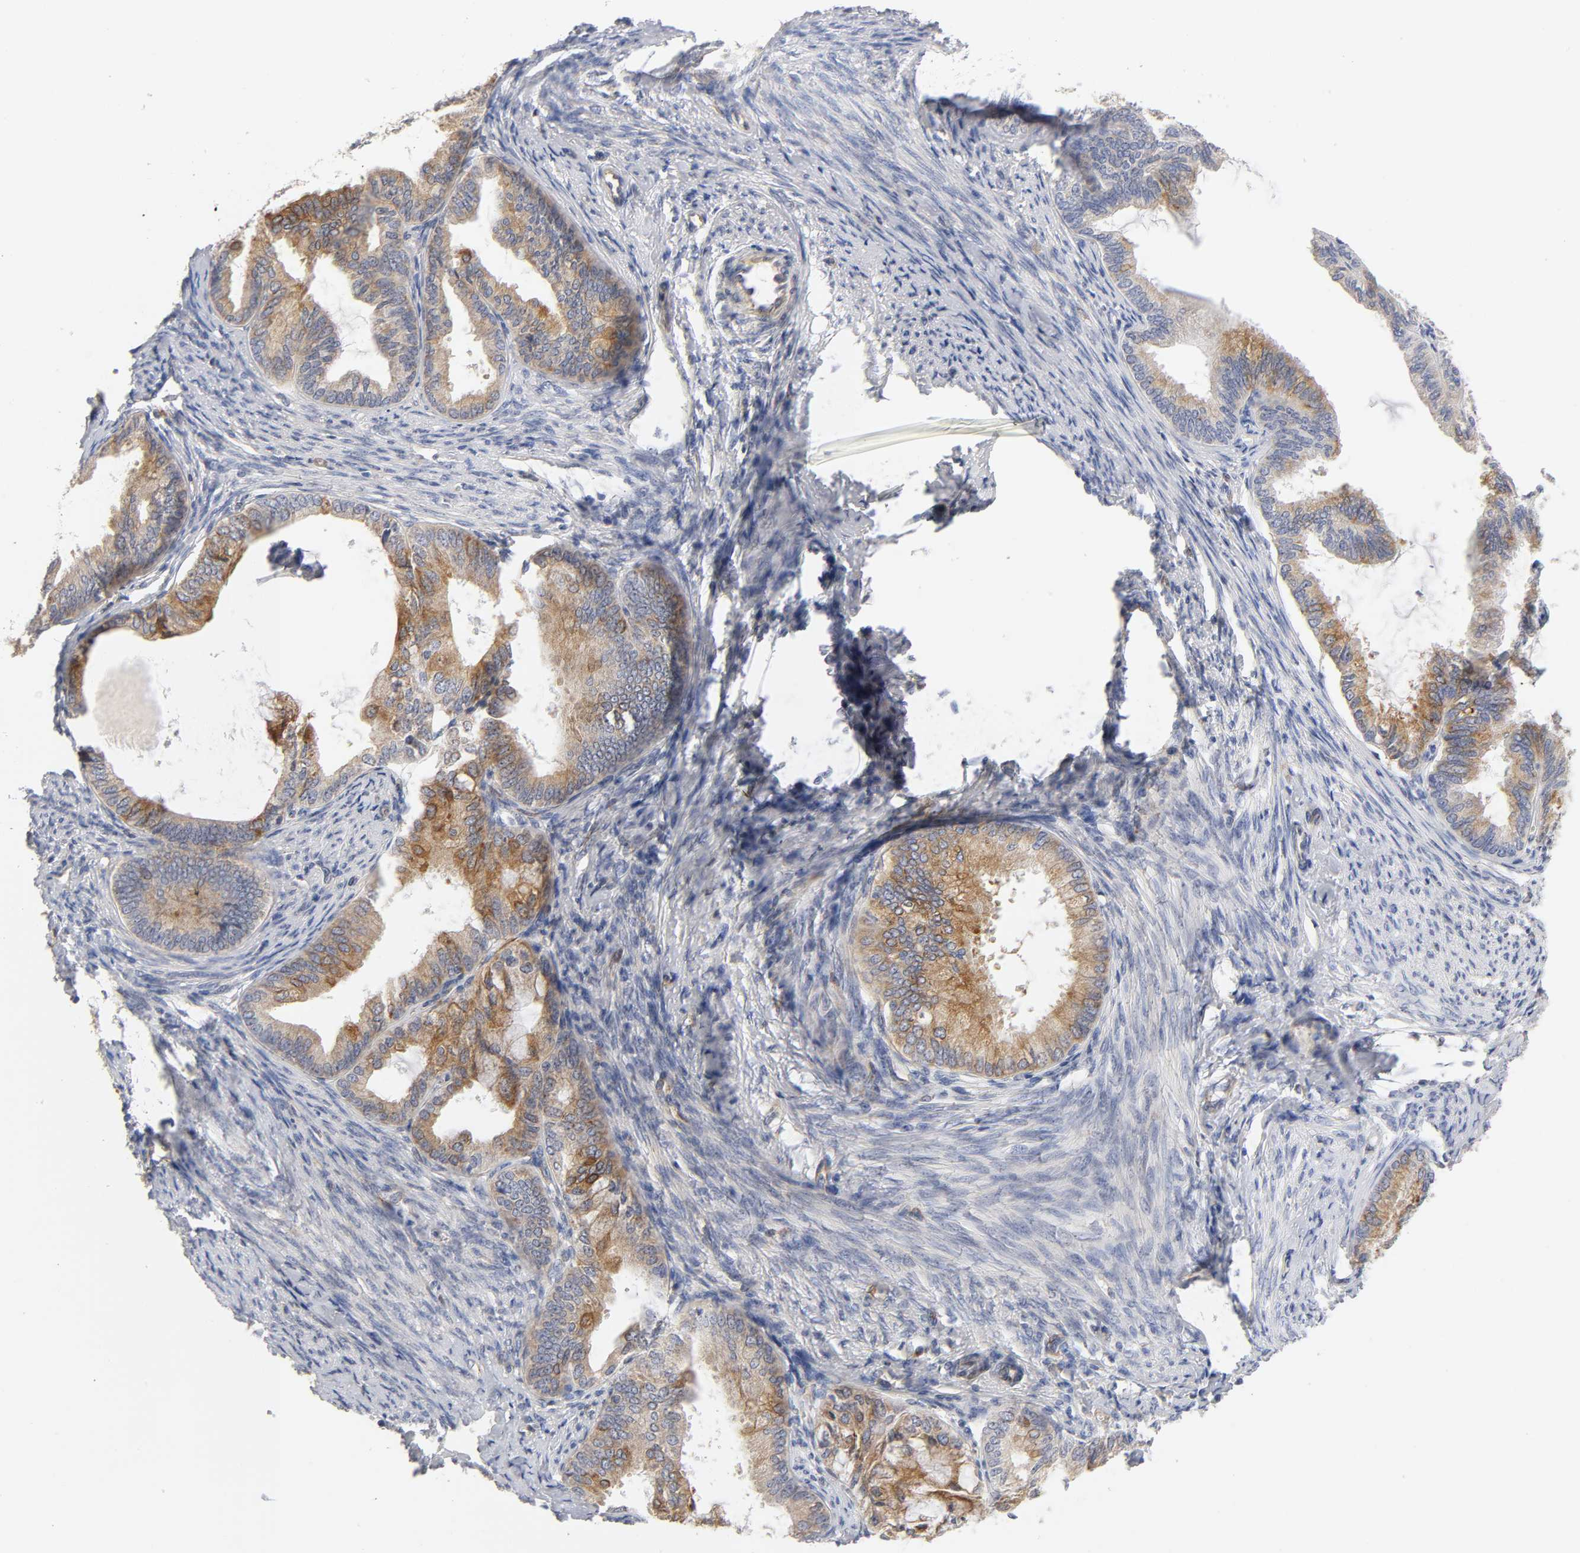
{"staining": {"intensity": "moderate", "quantity": ">75%", "location": "cytoplasmic/membranous"}, "tissue": "endometrial cancer", "cell_type": "Tumor cells", "image_type": "cancer", "snomed": [{"axis": "morphology", "description": "Adenocarcinoma, NOS"}, {"axis": "topography", "description": "Endometrium"}], "caption": "DAB (3,3'-diaminobenzidine) immunohistochemical staining of human endometrial adenocarcinoma shows moderate cytoplasmic/membranous protein positivity in approximately >75% of tumor cells.", "gene": "POR", "patient": {"sex": "female", "age": 86}}